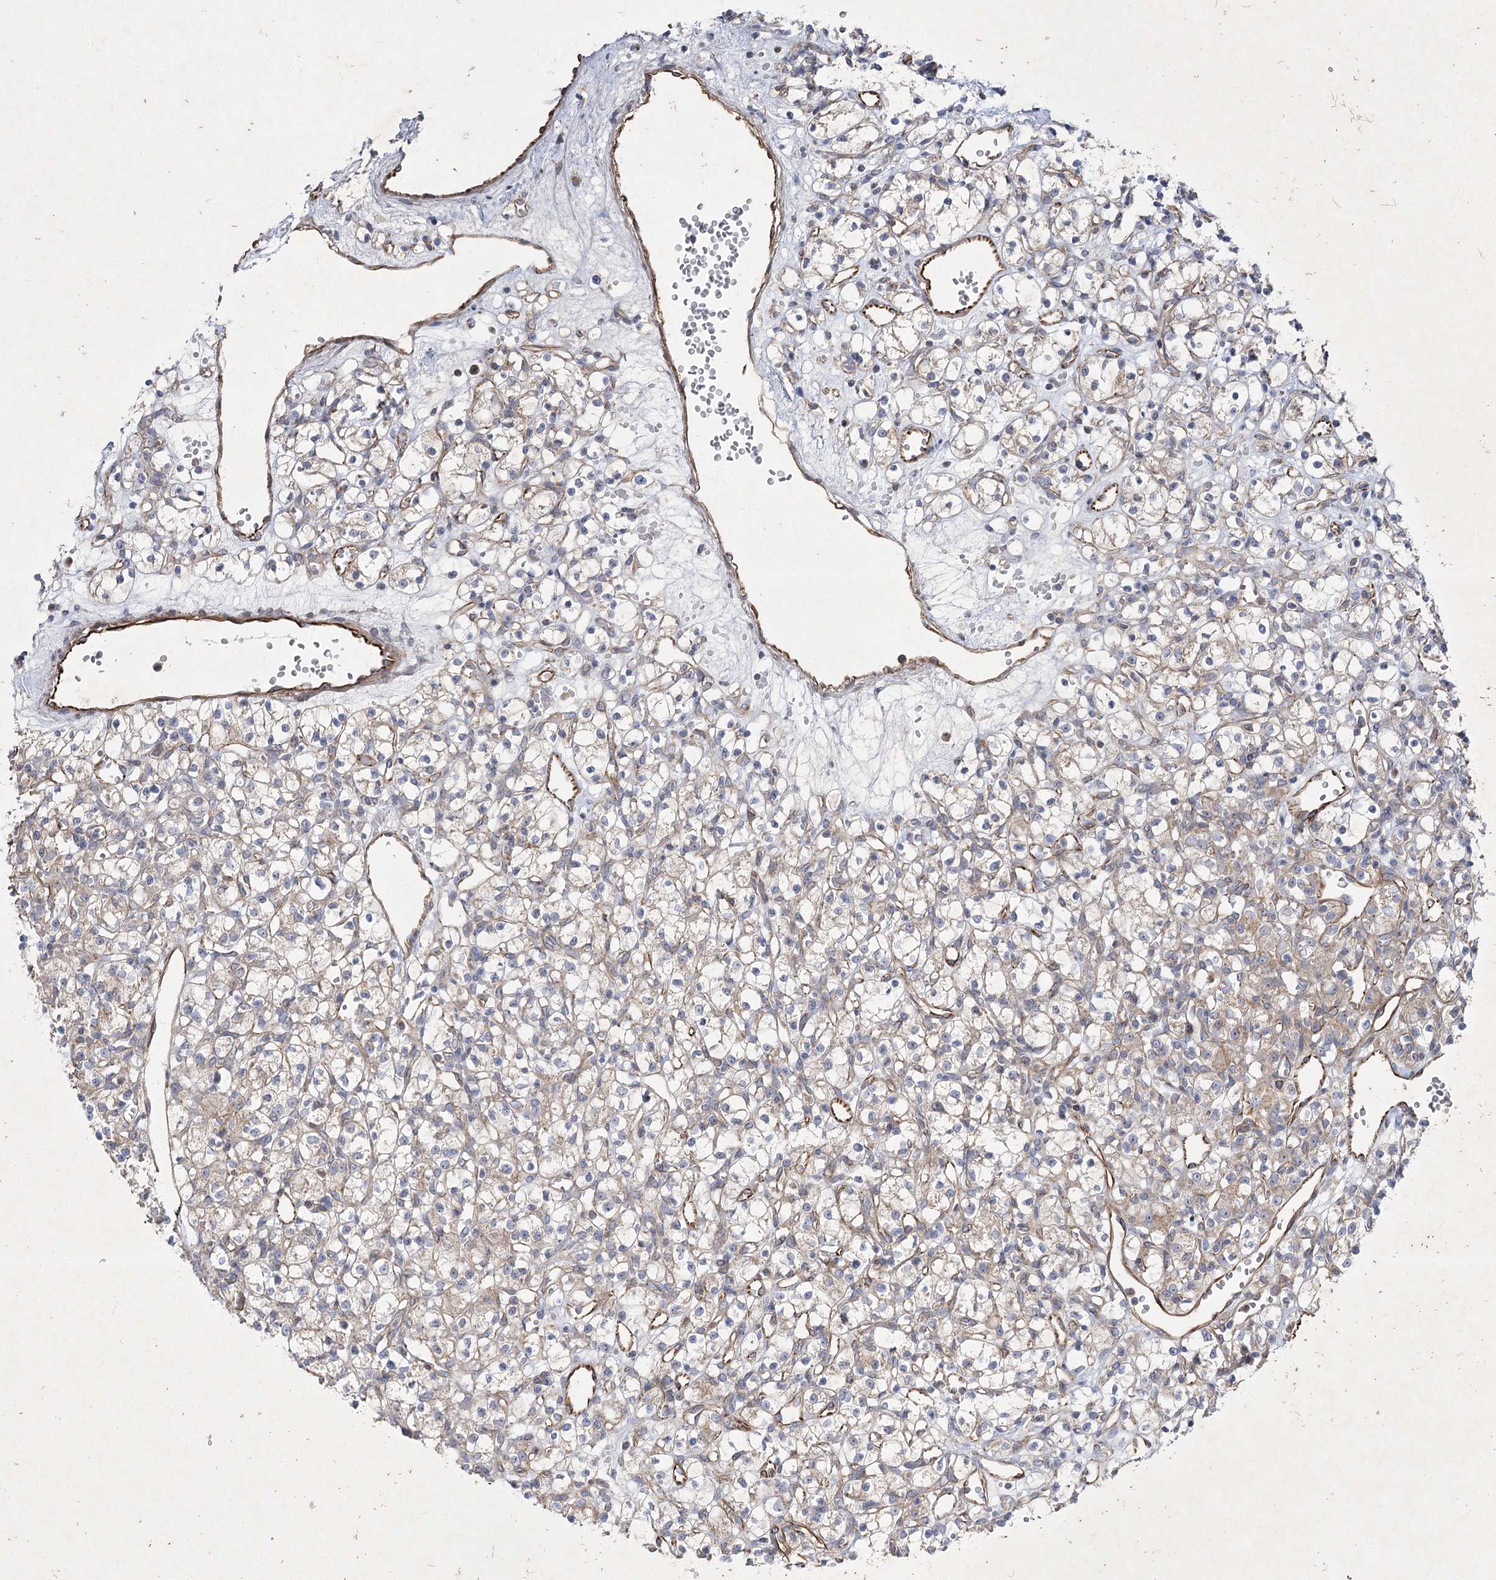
{"staining": {"intensity": "negative", "quantity": "none", "location": "none"}, "tissue": "renal cancer", "cell_type": "Tumor cells", "image_type": "cancer", "snomed": [{"axis": "morphology", "description": "Adenocarcinoma, NOS"}, {"axis": "topography", "description": "Kidney"}], "caption": "A micrograph of adenocarcinoma (renal) stained for a protein demonstrates no brown staining in tumor cells.", "gene": "KIAA0825", "patient": {"sex": "female", "age": 59}}